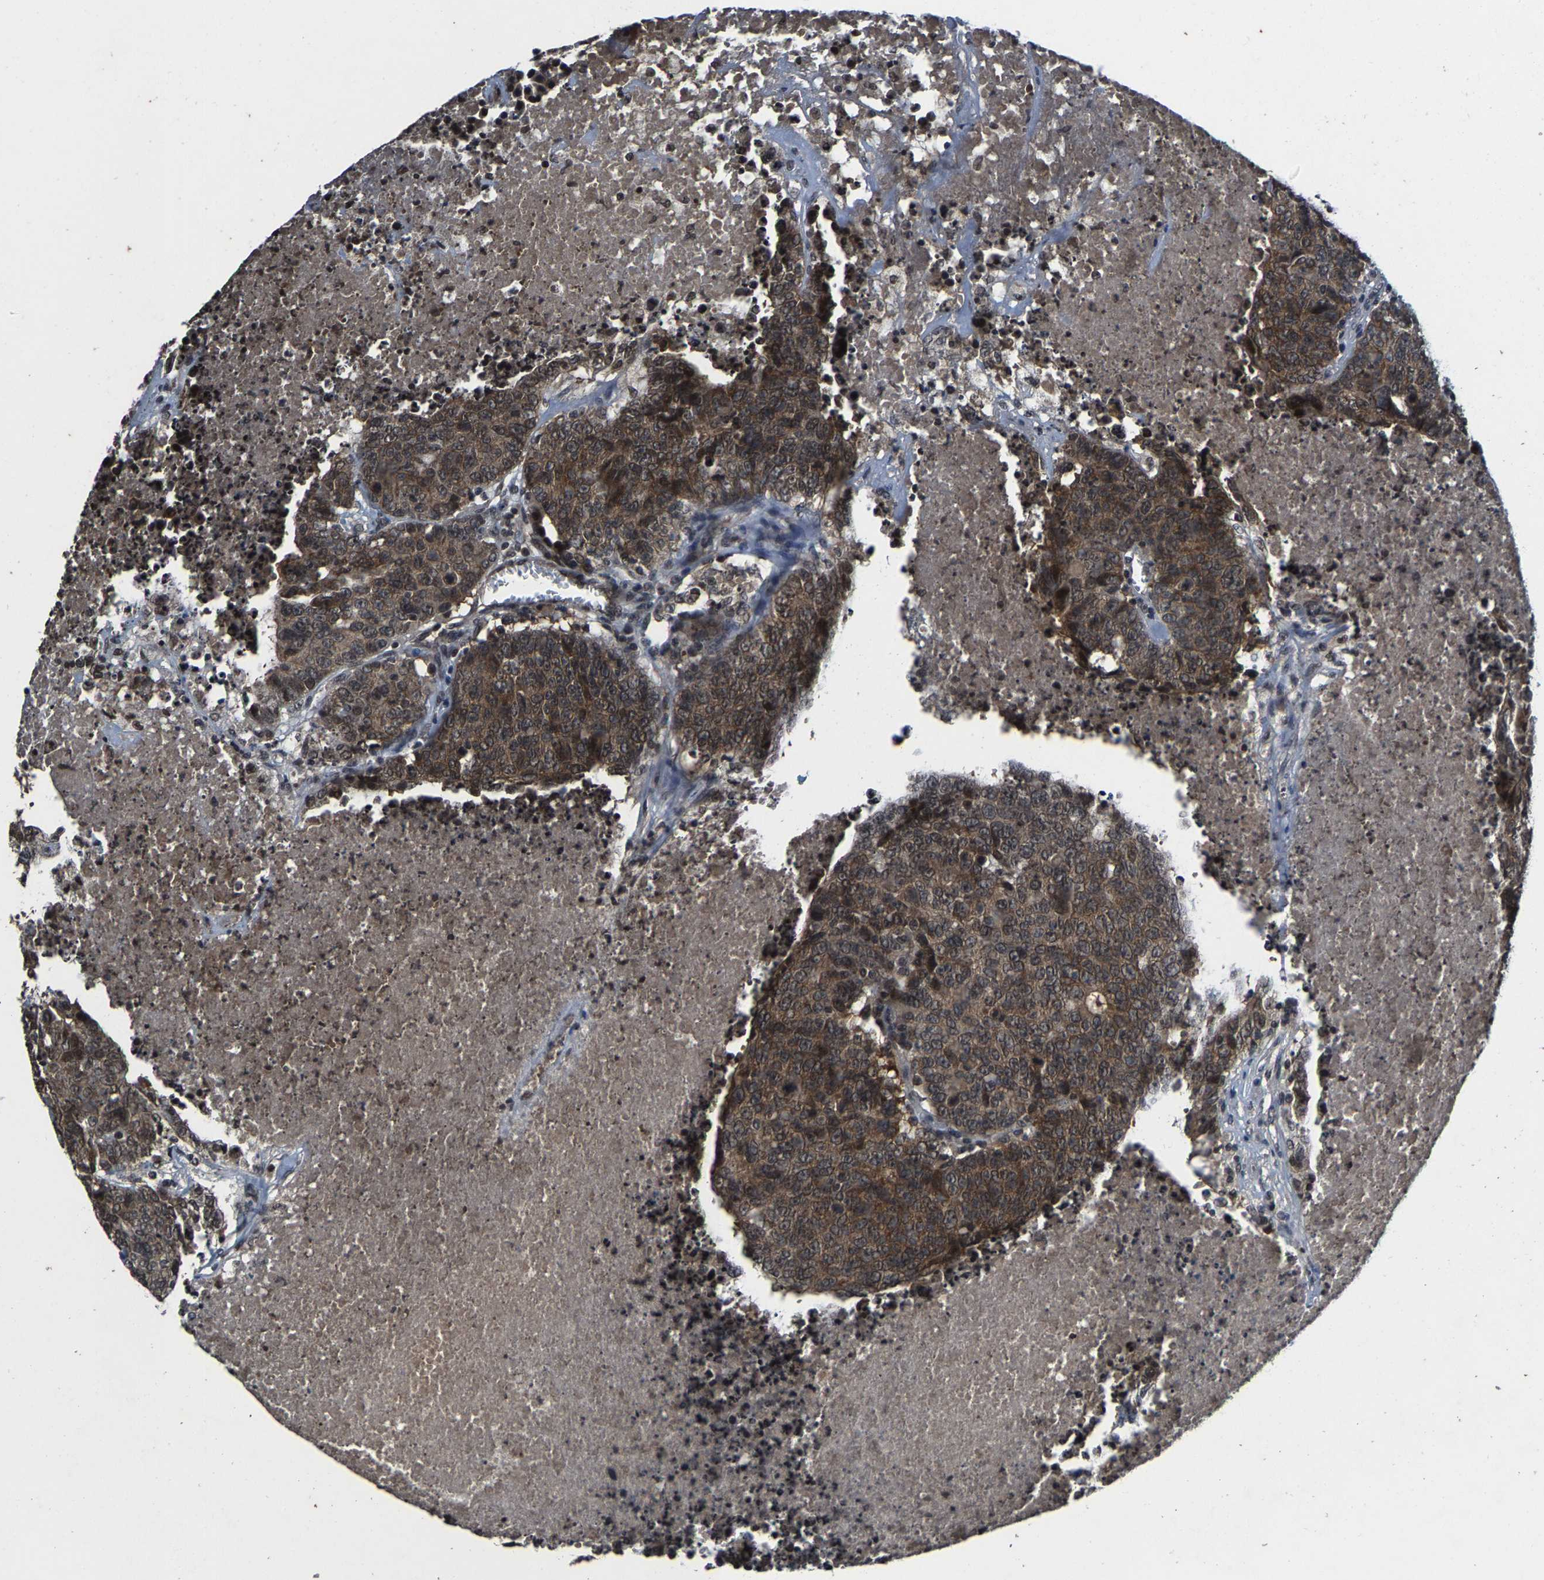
{"staining": {"intensity": "strong", "quantity": ">75%", "location": "cytoplasmic/membranous,nuclear"}, "tissue": "colorectal cancer", "cell_type": "Tumor cells", "image_type": "cancer", "snomed": [{"axis": "morphology", "description": "Adenocarcinoma, NOS"}, {"axis": "topography", "description": "Colon"}], "caption": "Tumor cells exhibit high levels of strong cytoplasmic/membranous and nuclear staining in approximately >75% of cells in colorectal cancer (adenocarcinoma). (DAB (3,3'-diaminobenzidine) IHC, brown staining for protein, blue staining for nuclei).", "gene": "HUWE1", "patient": {"sex": "female", "age": 53}}